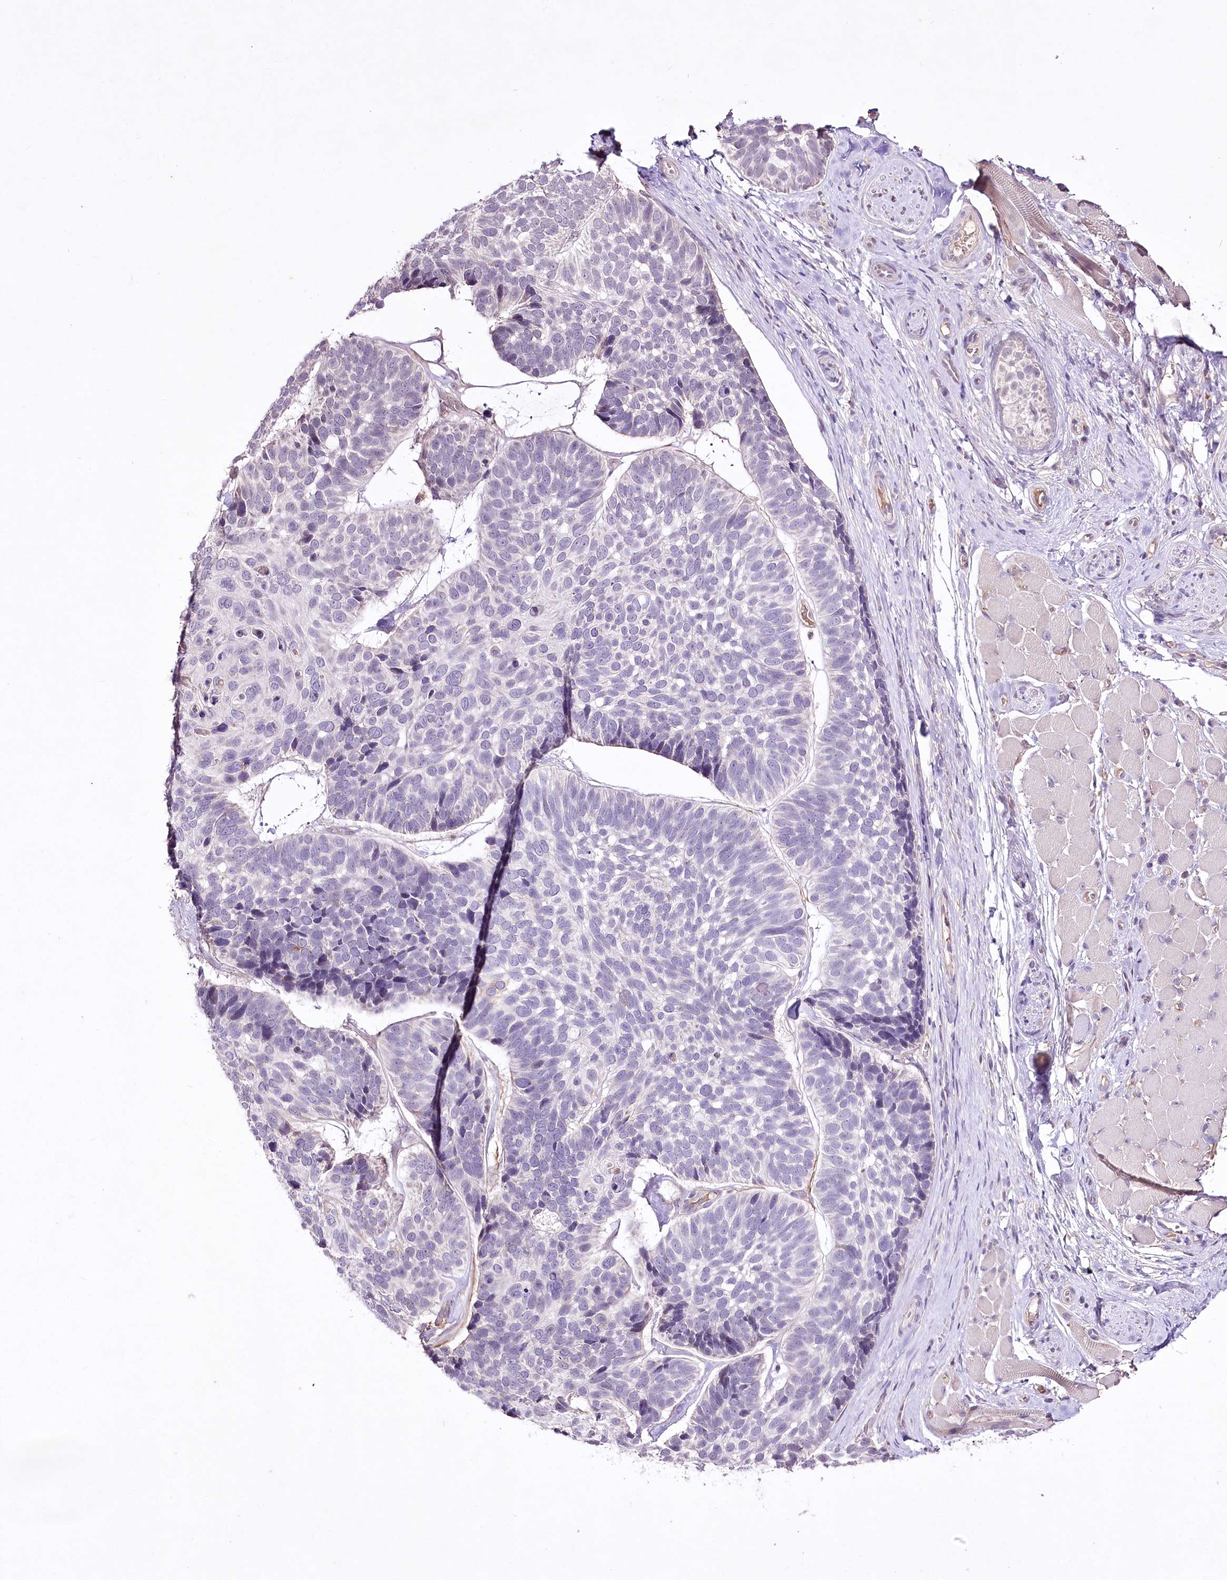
{"staining": {"intensity": "negative", "quantity": "none", "location": "none"}, "tissue": "skin cancer", "cell_type": "Tumor cells", "image_type": "cancer", "snomed": [{"axis": "morphology", "description": "Basal cell carcinoma"}, {"axis": "topography", "description": "Skin"}], "caption": "A high-resolution photomicrograph shows immunohistochemistry (IHC) staining of skin cancer, which reveals no significant positivity in tumor cells.", "gene": "ENPP1", "patient": {"sex": "male", "age": 62}}